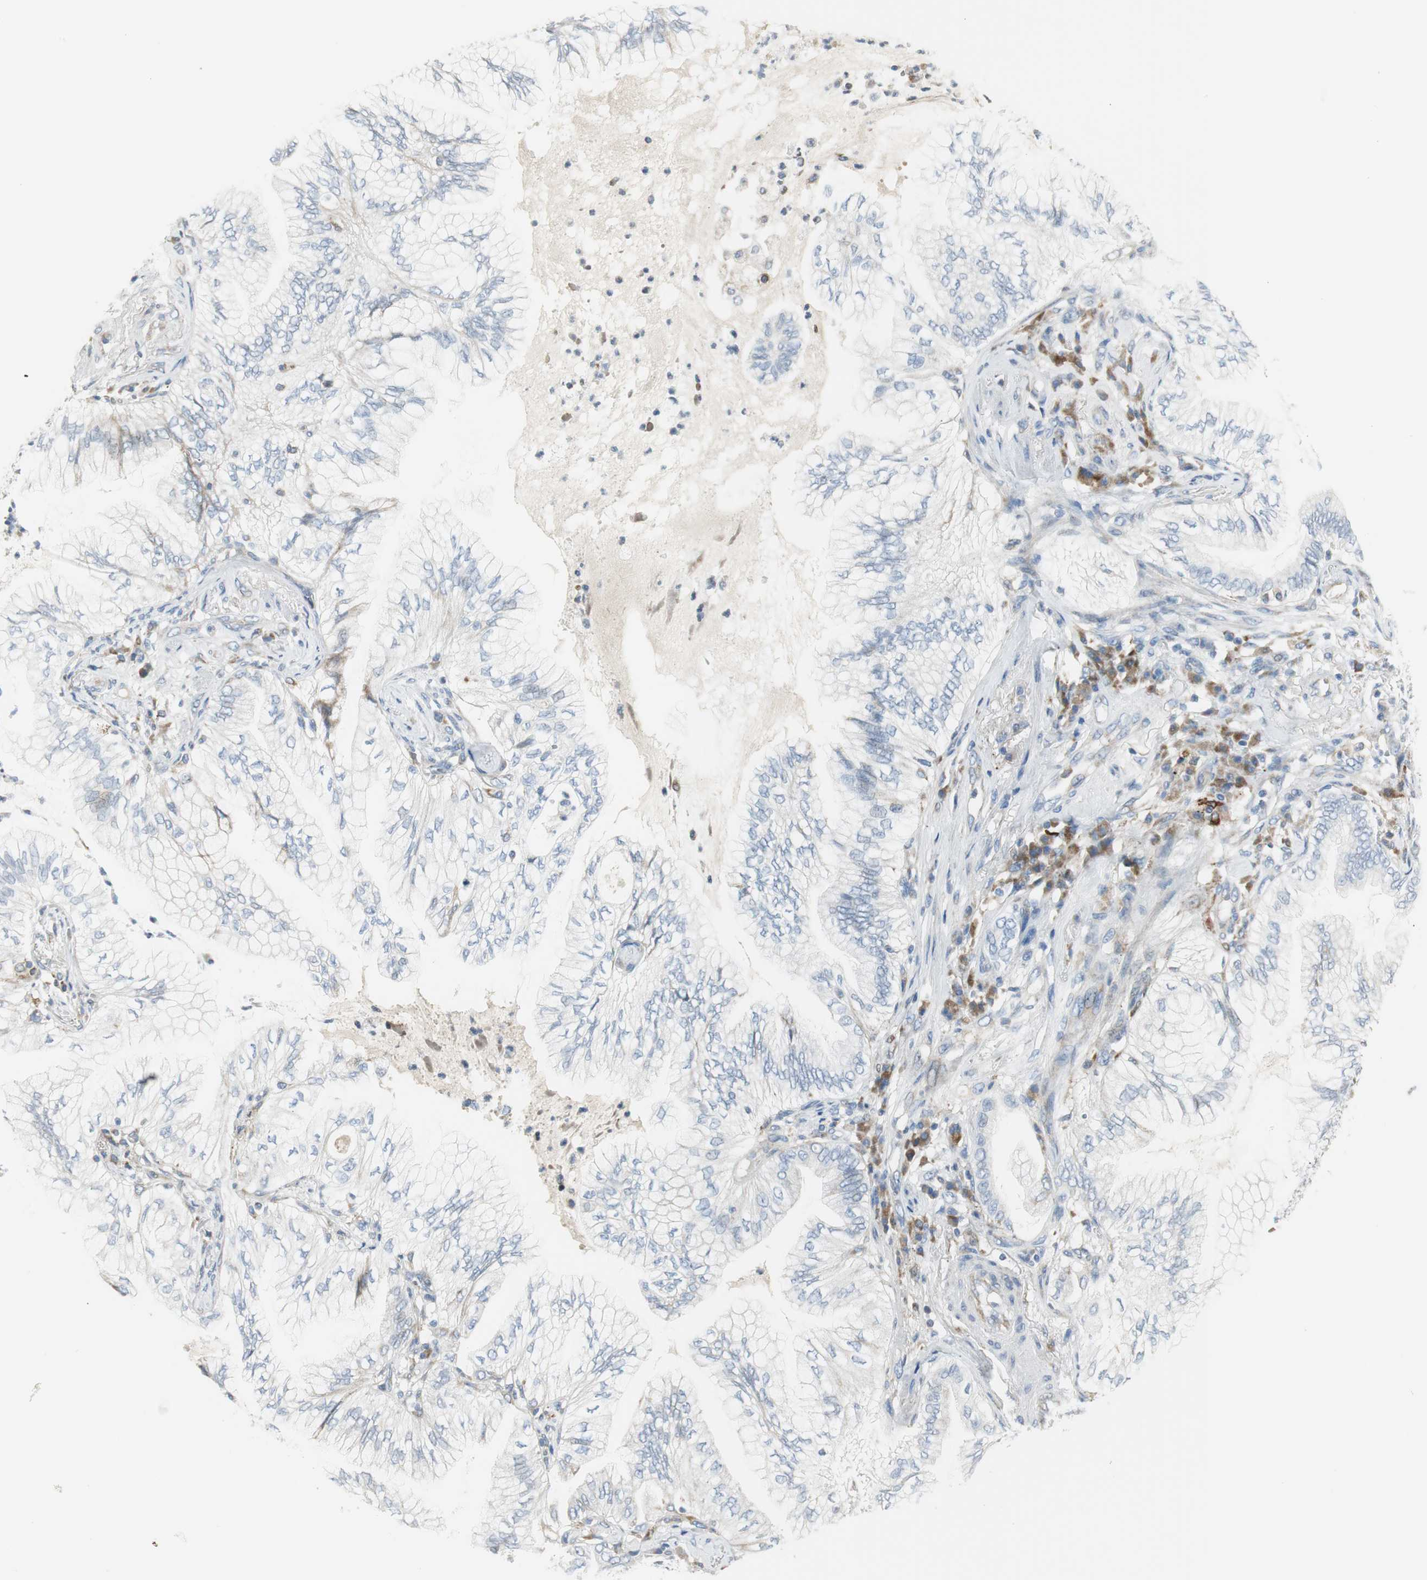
{"staining": {"intensity": "weak", "quantity": "<25%", "location": "cytoplasmic/membranous"}, "tissue": "lung cancer", "cell_type": "Tumor cells", "image_type": "cancer", "snomed": [{"axis": "morphology", "description": "Normal tissue, NOS"}, {"axis": "morphology", "description": "Adenocarcinoma, NOS"}, {"axis": "topography", "description": "Bronchus"}, {"axis": "topography", "description": "Lung"}], "caption": "This is an IHC photomicrograph of lung cancer. There is no positivity in tumor cells.", "gene": "TNFSF11", "patient": {"sex": "female", "age": 70}}